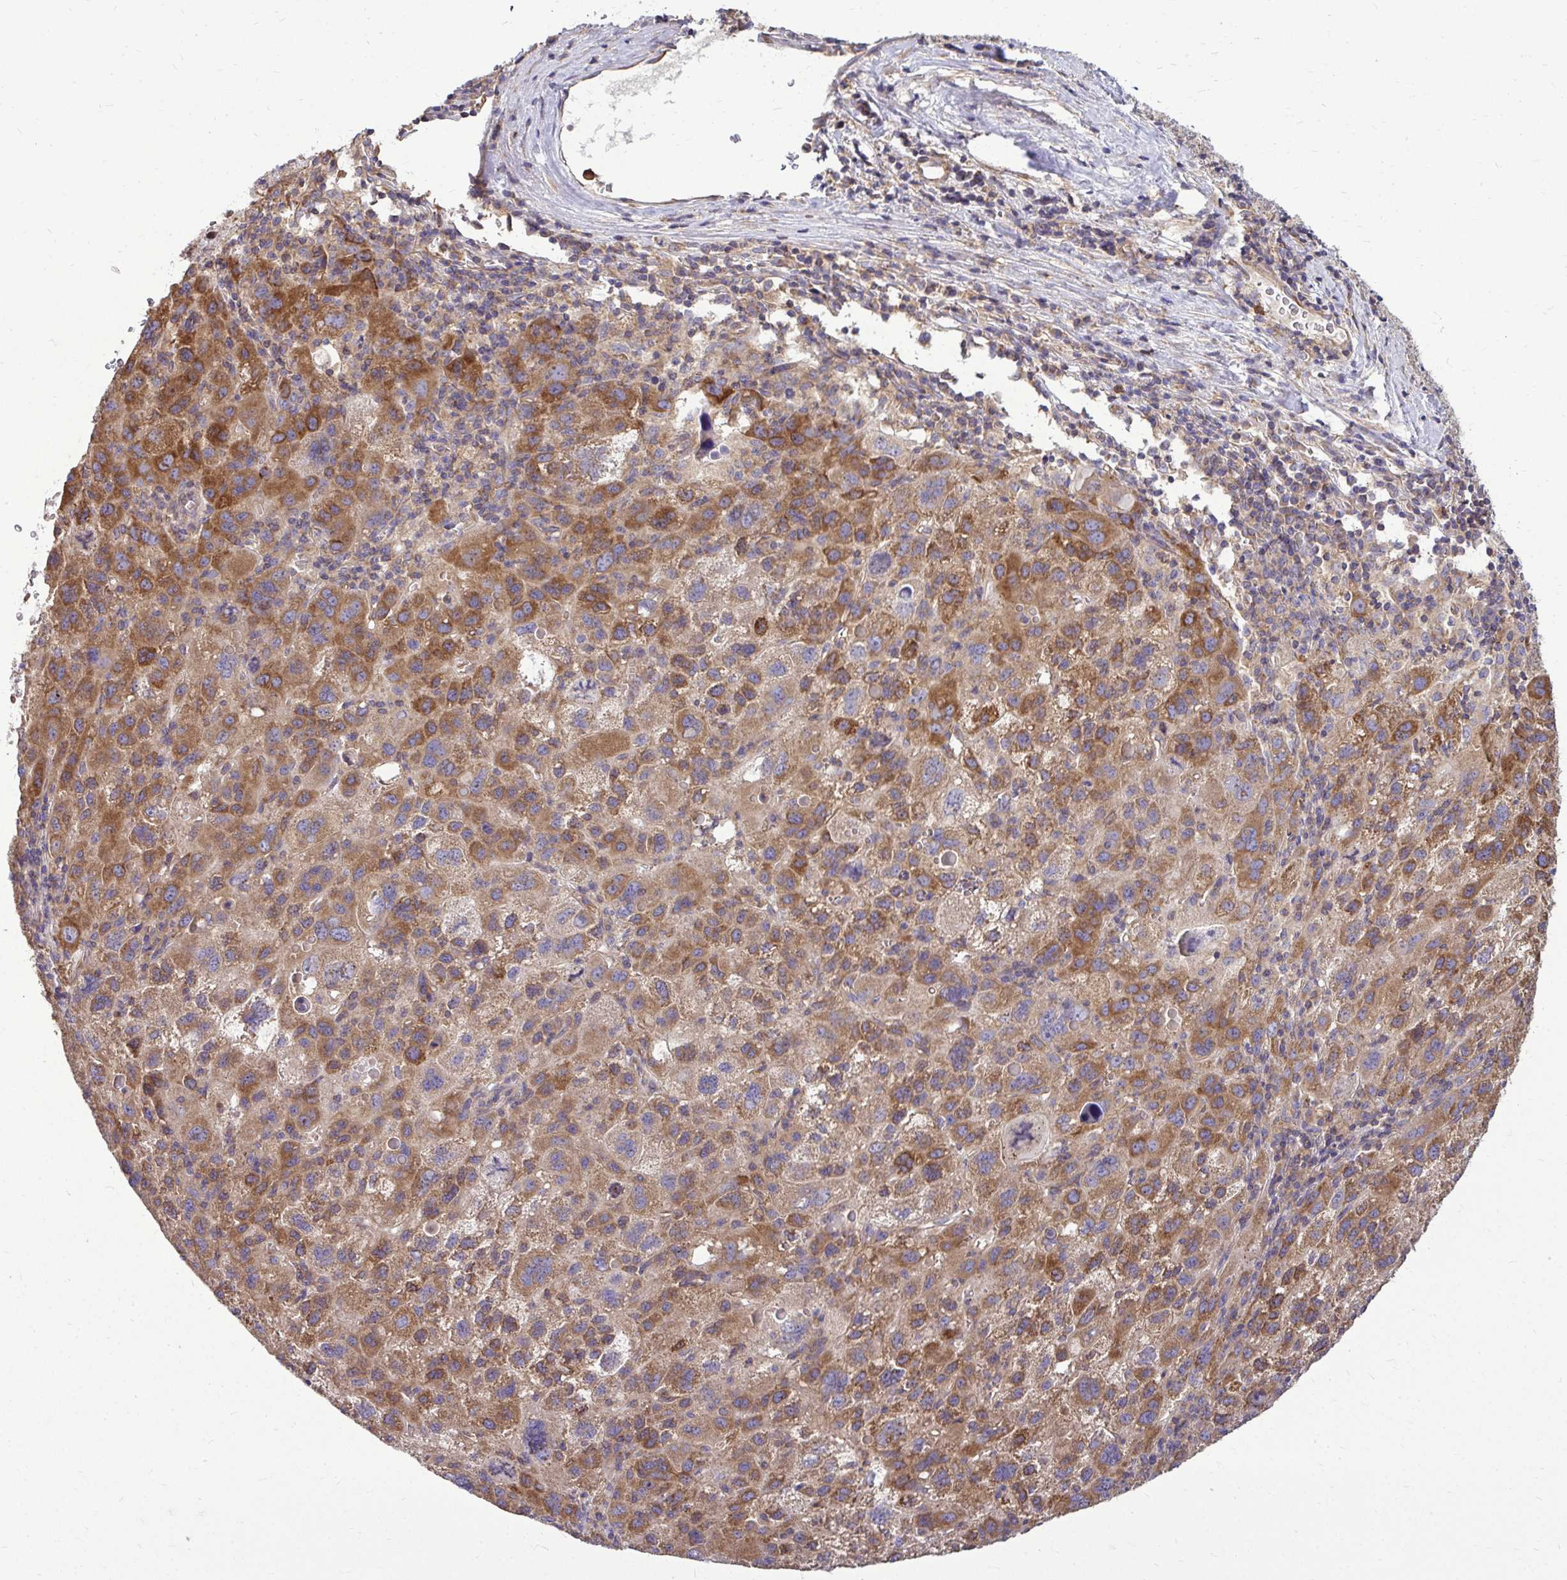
{"staining": {"intensity": "moderate", "quantity": ">75%", "location": "cytoplasmic/membranous"}, "tissue": "liver cancer", "cell_type": "Tumor cells", "image_type": "cancer", "snomed": [{"axis": "morphology", "description": "Carcinoma, Hepatocellular, NOS"}, {"axis": "topography", "description": "Liver"}], "caption": "The micrograph shows immunohistochemical staining of liver hepatocellular carcinoma. There is moderate cytoplasmic/membranous expression is identified in approximately >75% of tumor cells.", "gene": "FMR1", "patient": {"sex": "female", "age": 77}}